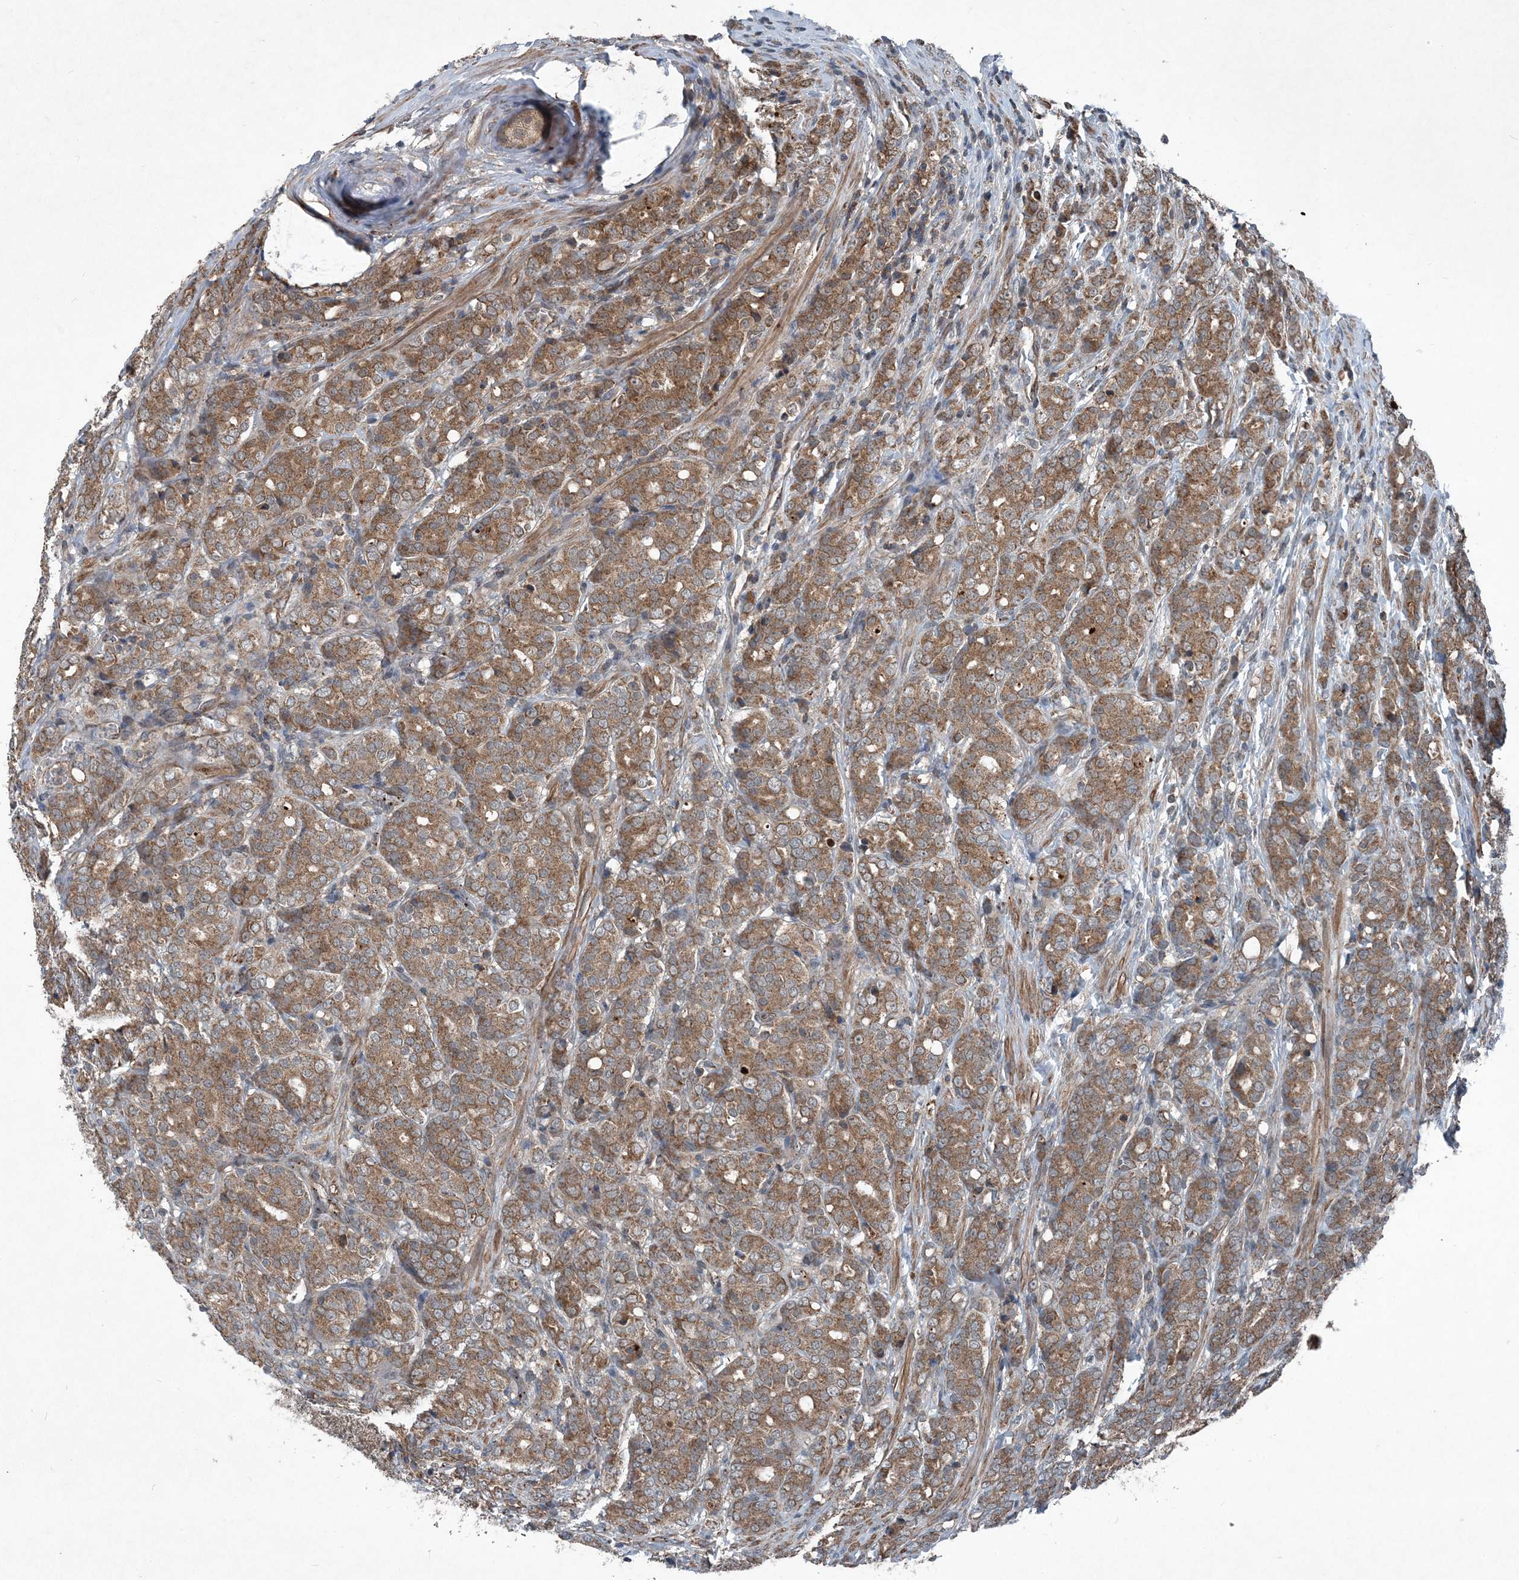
{"staining": {"intensity": "moderate", "quantity": ">75%", "location": "cytoplasmic/membranous"}, "tissue": "prostate cancer", "cell_type": "Tumor cells", "image_type": "cancer", "snomed": [{"axis": "morphology", "description": "Adenocarcinoma, High grade"}, {"axis": "topography", "description": "Prostate"}], "caption": "IHC micrograph of neoplastic tissue: human prostate cancer (high-grade adenocarcinoma) stained using immunohistochemistry (IHC) reveals medium levels of moderate protein expression localized specifically in the cytoplasmic/membranous of tumor cells, appearing as a cytoplasmic/membranous brown color.", "gene": "NDUFA2", "patient": {"sex": "male", "age": 62}}